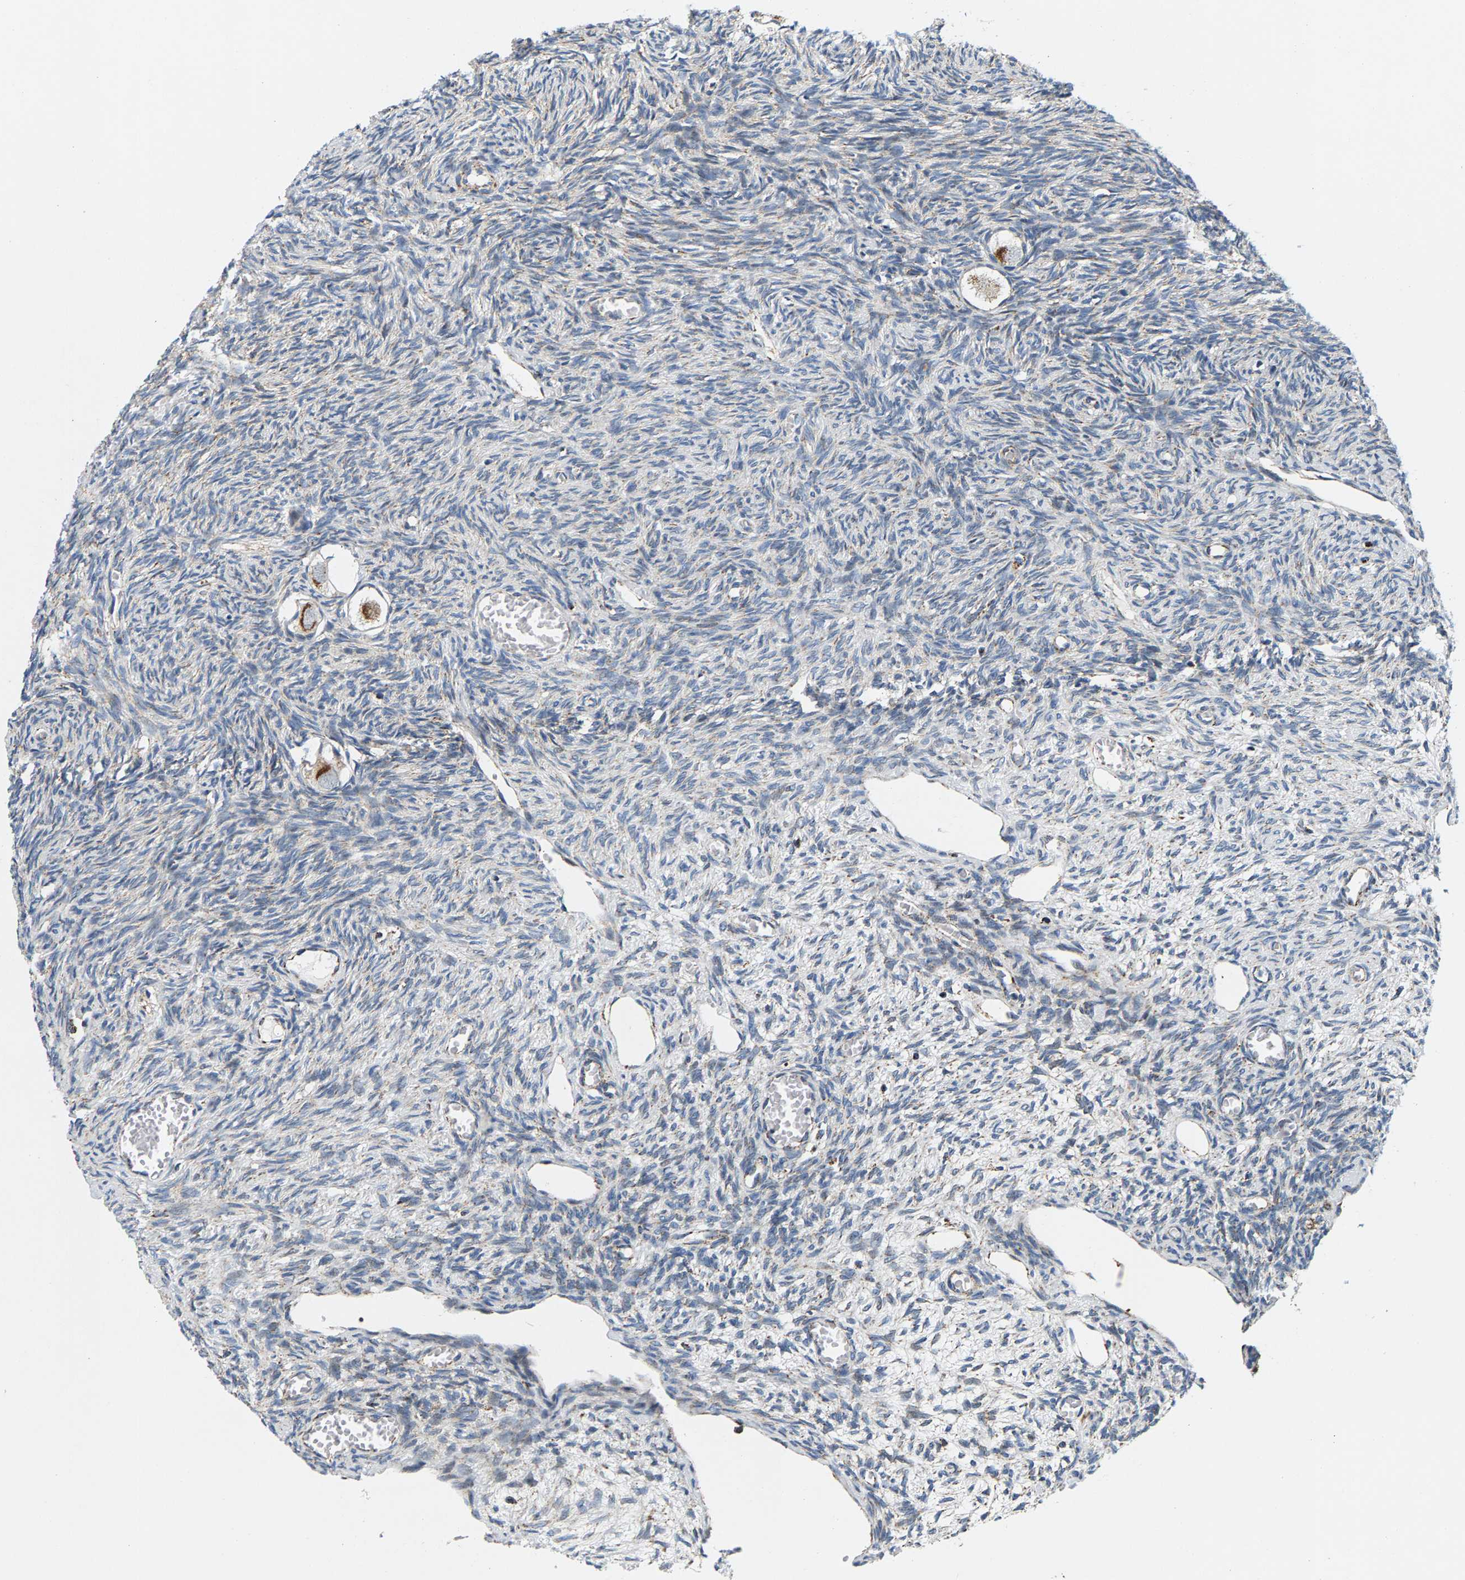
{"staining": {"intensity": "moderate", "quantity": ">75%", "location": "cytoplasmic/membranous"}, "tissue": "ovary", "cell_type": "Follicle cells", "image_type": "normal", "snomed": [{"axis": "morphology", "description": "Normal tissue, NOS"}, {"axis": "topography", "description": "Ovary"}], "caption": "DAB immunohistochemical staining of benign human ovary demonstrates moderate cytoplasmic/membranous protein expression in approximately >75% of follicle cells.", "gene": "PDE1A", "patient": {"sex": "female", "age": 27}}